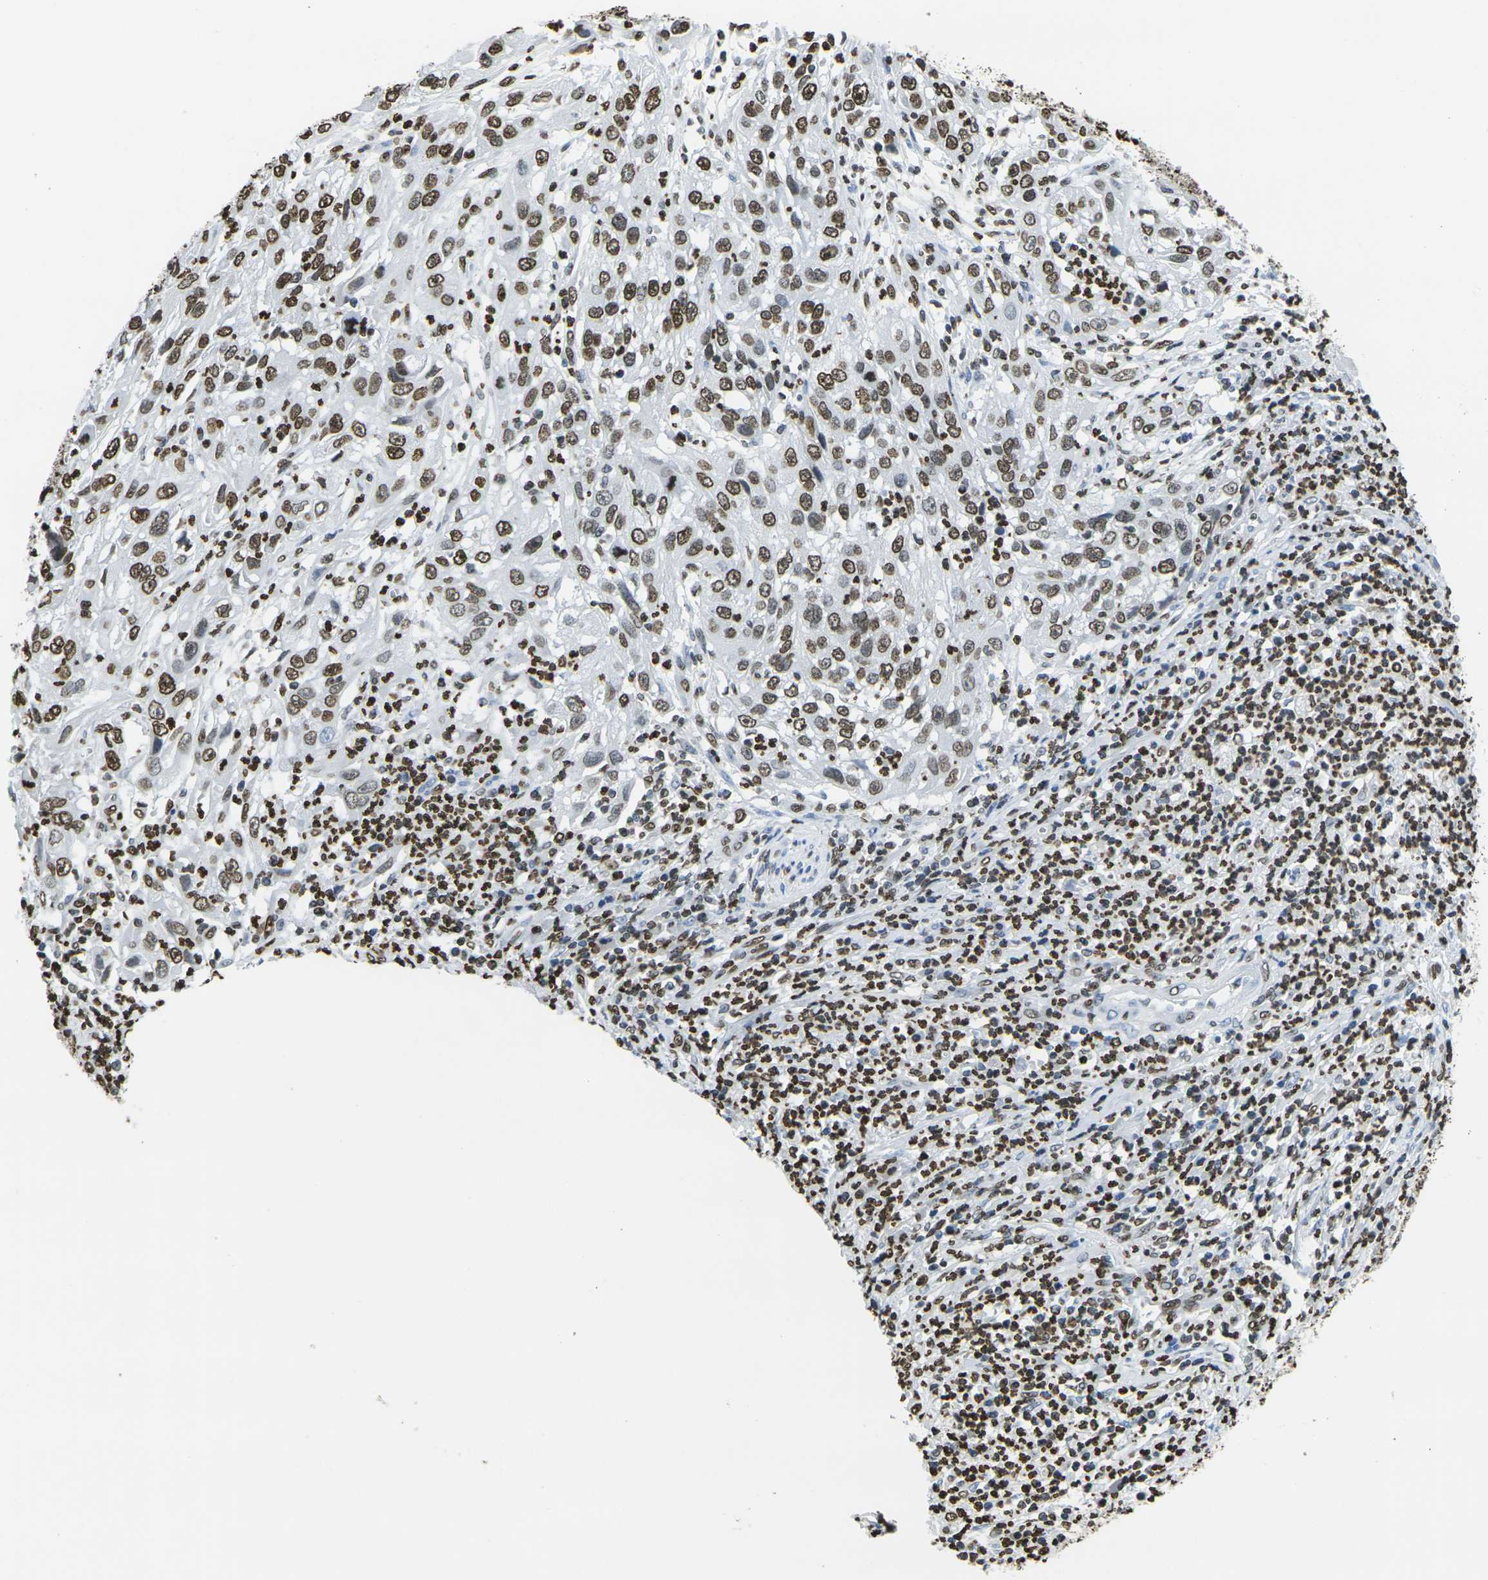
{"staining": {"intensity": "strong", "quantity": ">75%", "location": "nuclear"}, "tissue": "cervical cancer", "cell_type": "Tumor cells", "image_type": "cancer", "snomed": [{"axis": "morphology", "description": "Squamous cell carcinoma, NOS"}, {"axis": "topography", "description": "Cervix"}], "caption": "Brown immunohistochemical staining in human cervical cancer (squamous cell carcinoma) reveals strong nuclear staining in about >75% of tumor cells.", "gene": "DRAXIN", "patient": {"sex": "female", "age": 32}}